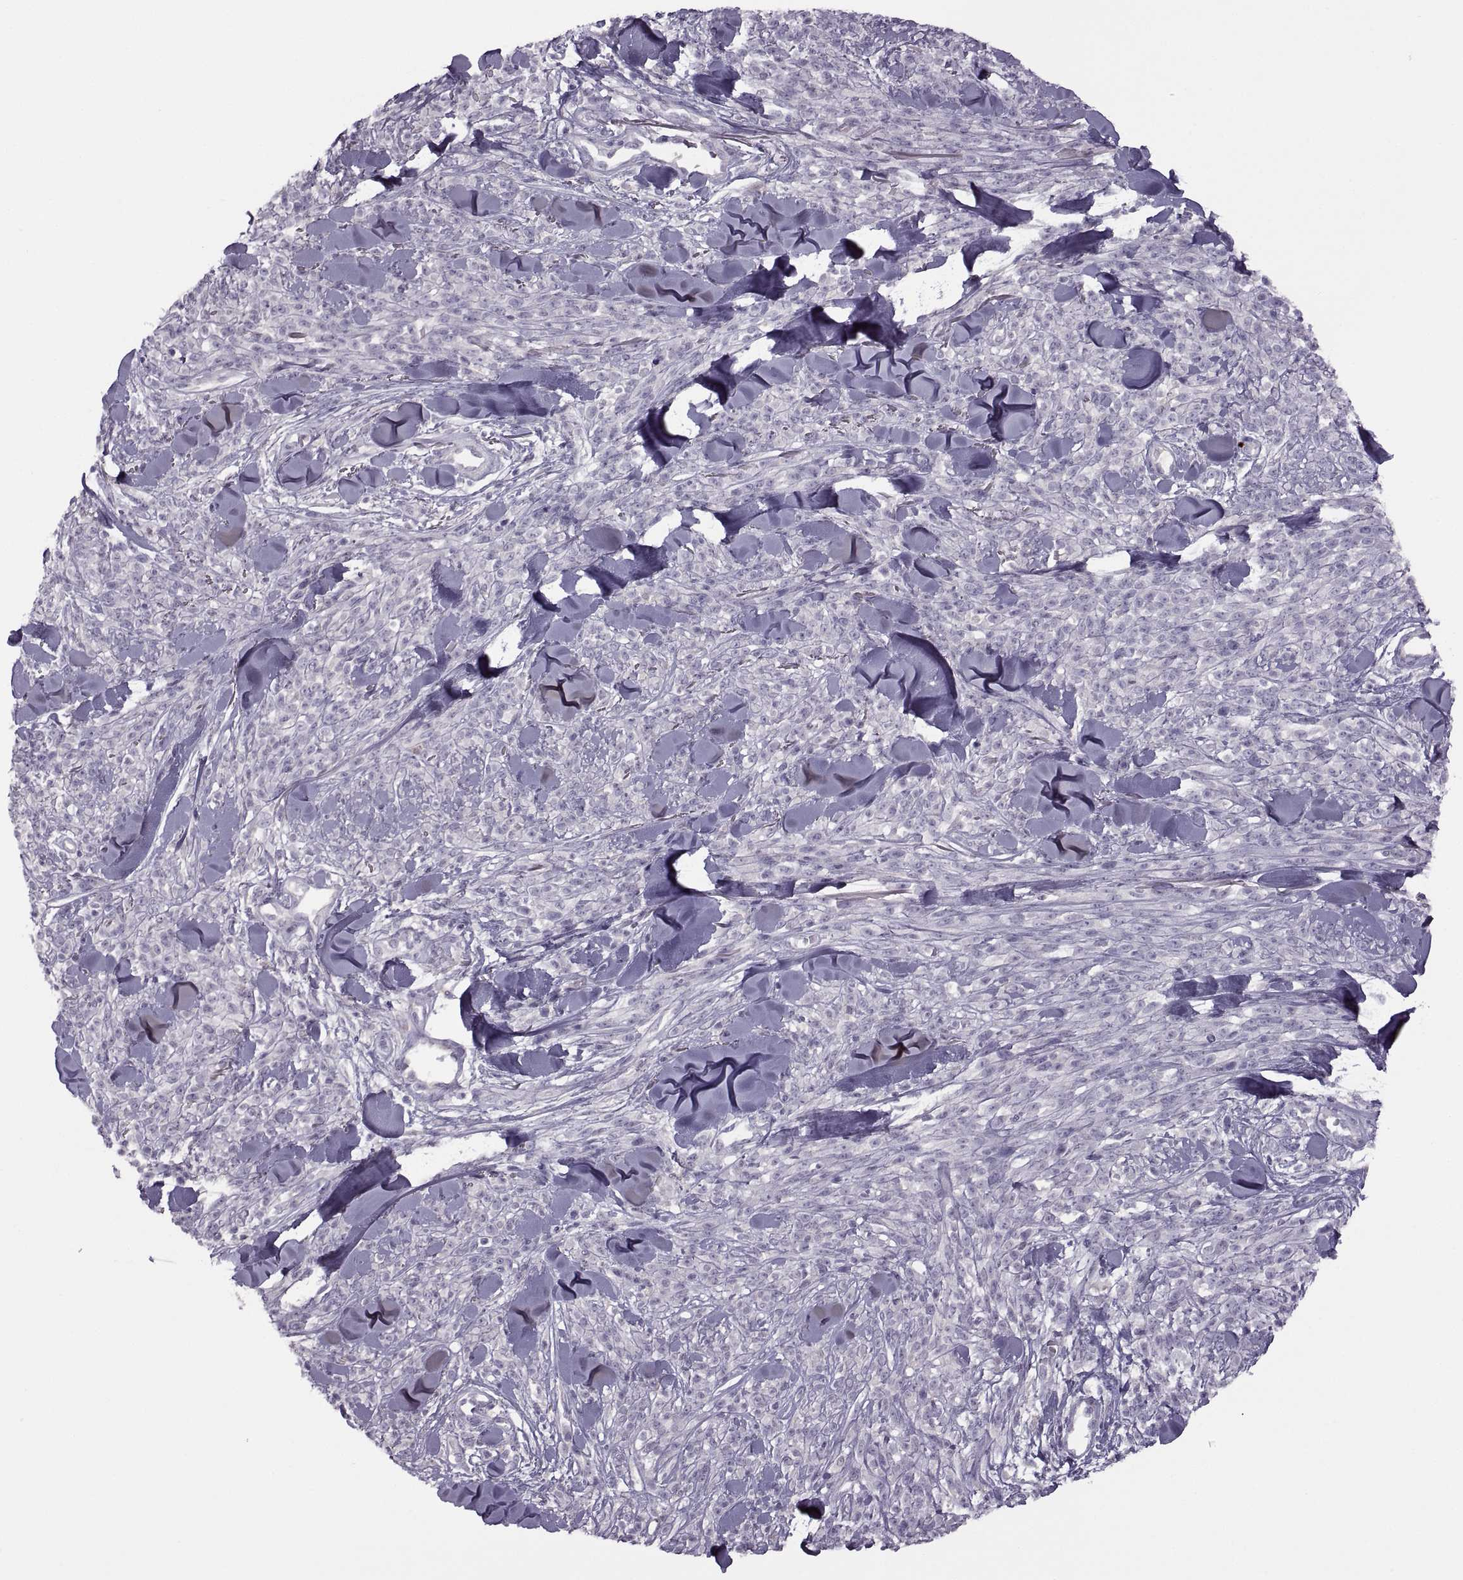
{"staining": {"intensity": "negative", "quantity": "none", "location": "none"}, "tissue": "melanoma", "cell_type": "Tumor cells", "image_type": "cancer", "snomed": [{"axis": "morphology", "description": "Malignant melanoma, NOS"}, {"axis": "topography", "description": "Skin"}, {"axis": "topography", "description": "Skin of trunk"}], "caption": "High power microscopy histopathology image of an immunohistochemistry (IHC) histopathology image of malignant melanoma, revealing no significant positivity in tumor cells.", "gene": "H2AP", "patient": {"sex": "male", "age": 74}}